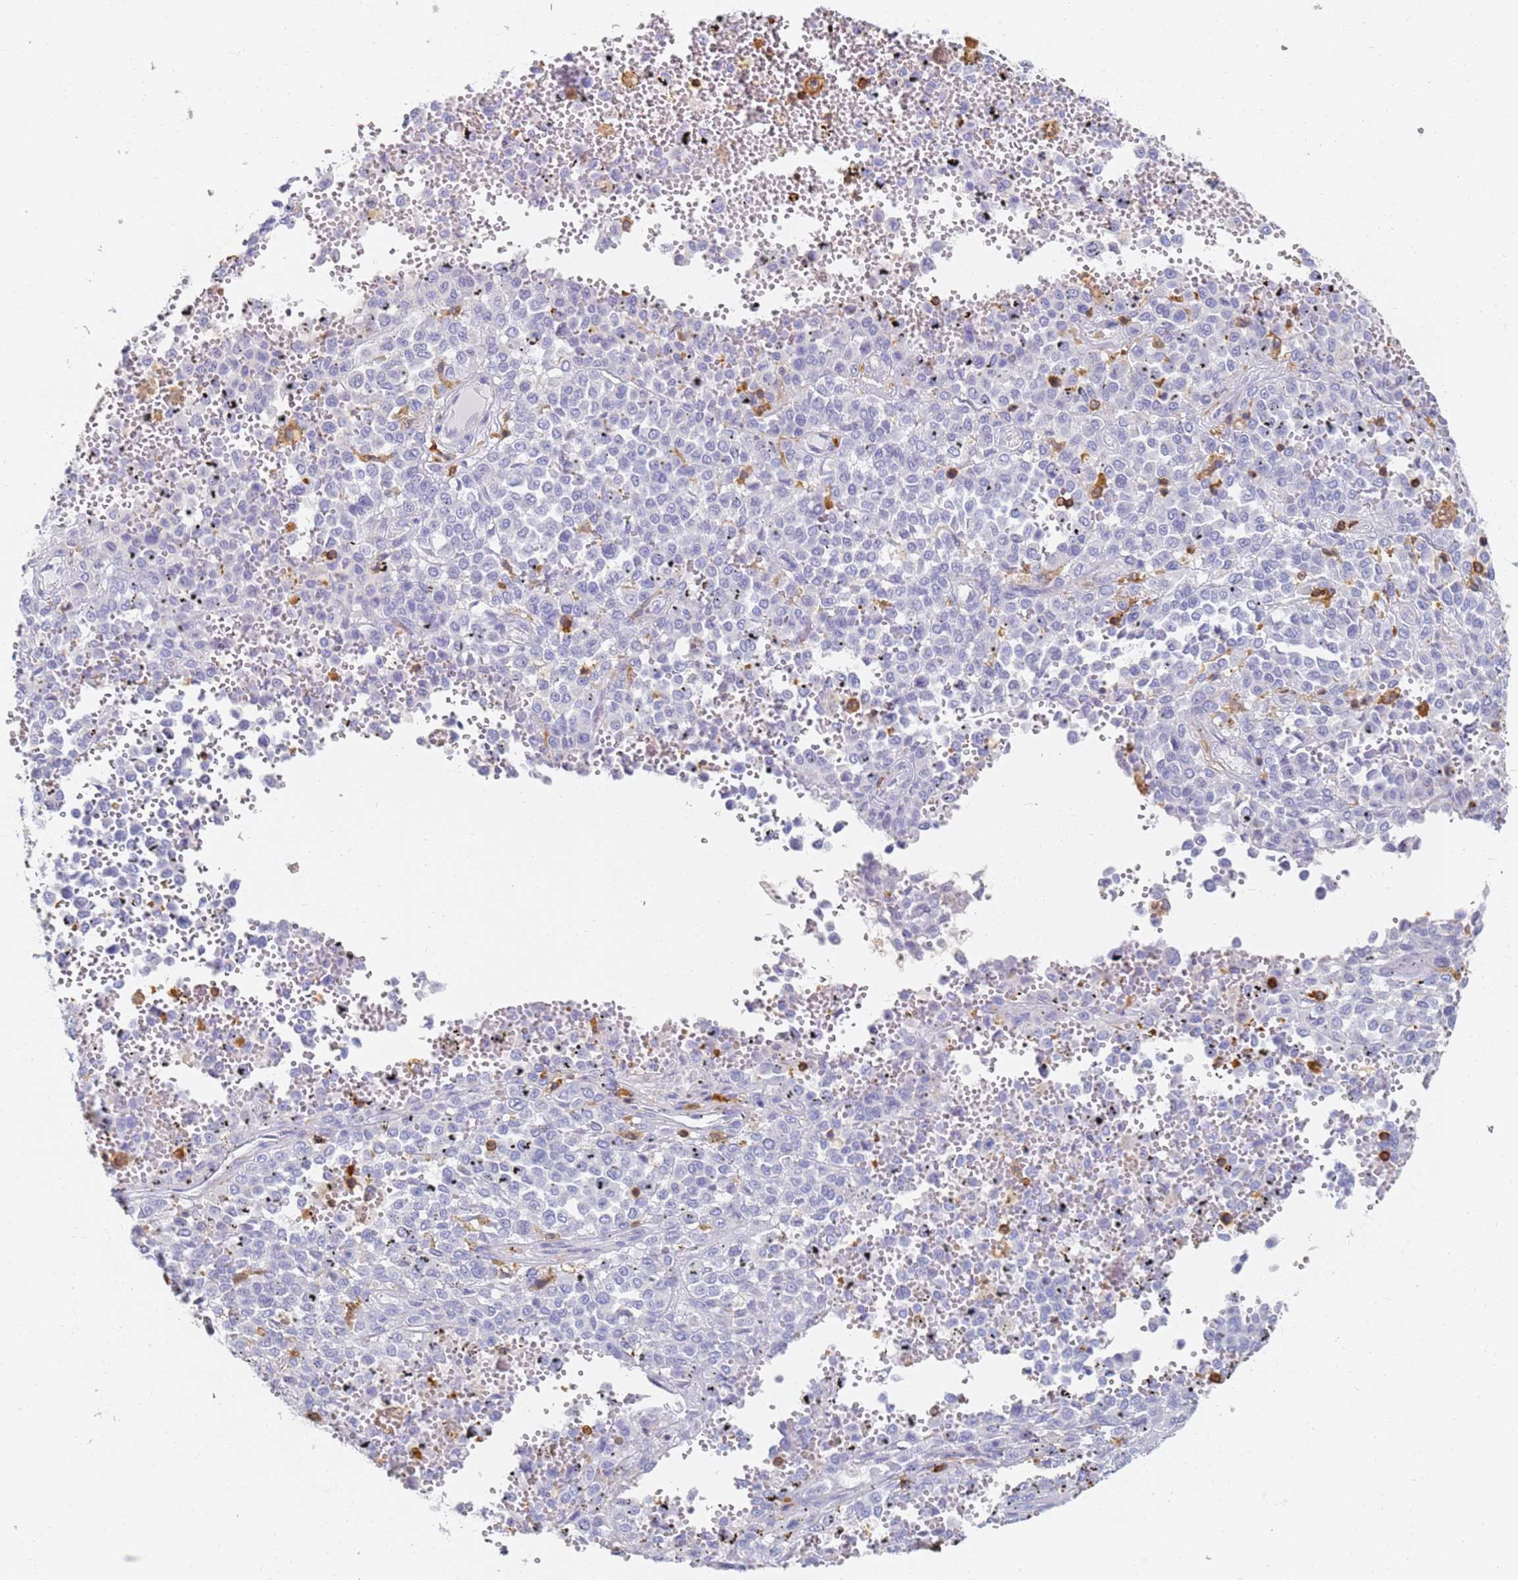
{"staining": {"intensity": "negative", "quantity": "none", "location": "none"}, "tissue": "melanoma", "cell_type": "Tumor cells", "image_type": "cancer", "snomed": [{"axis": "morphology", "description": "Malignant melanoma, Metastatic site"}, {"axis": "topography", "description": "Pancreas"}], "caption": "Tumor cells are negative for protein expression in human melanoma. (Immunohistochemistry (ihc), brightfield microscopy, high magnification).", "gene": "BIN2", "patient": {"sex": "female", "age": 30}}